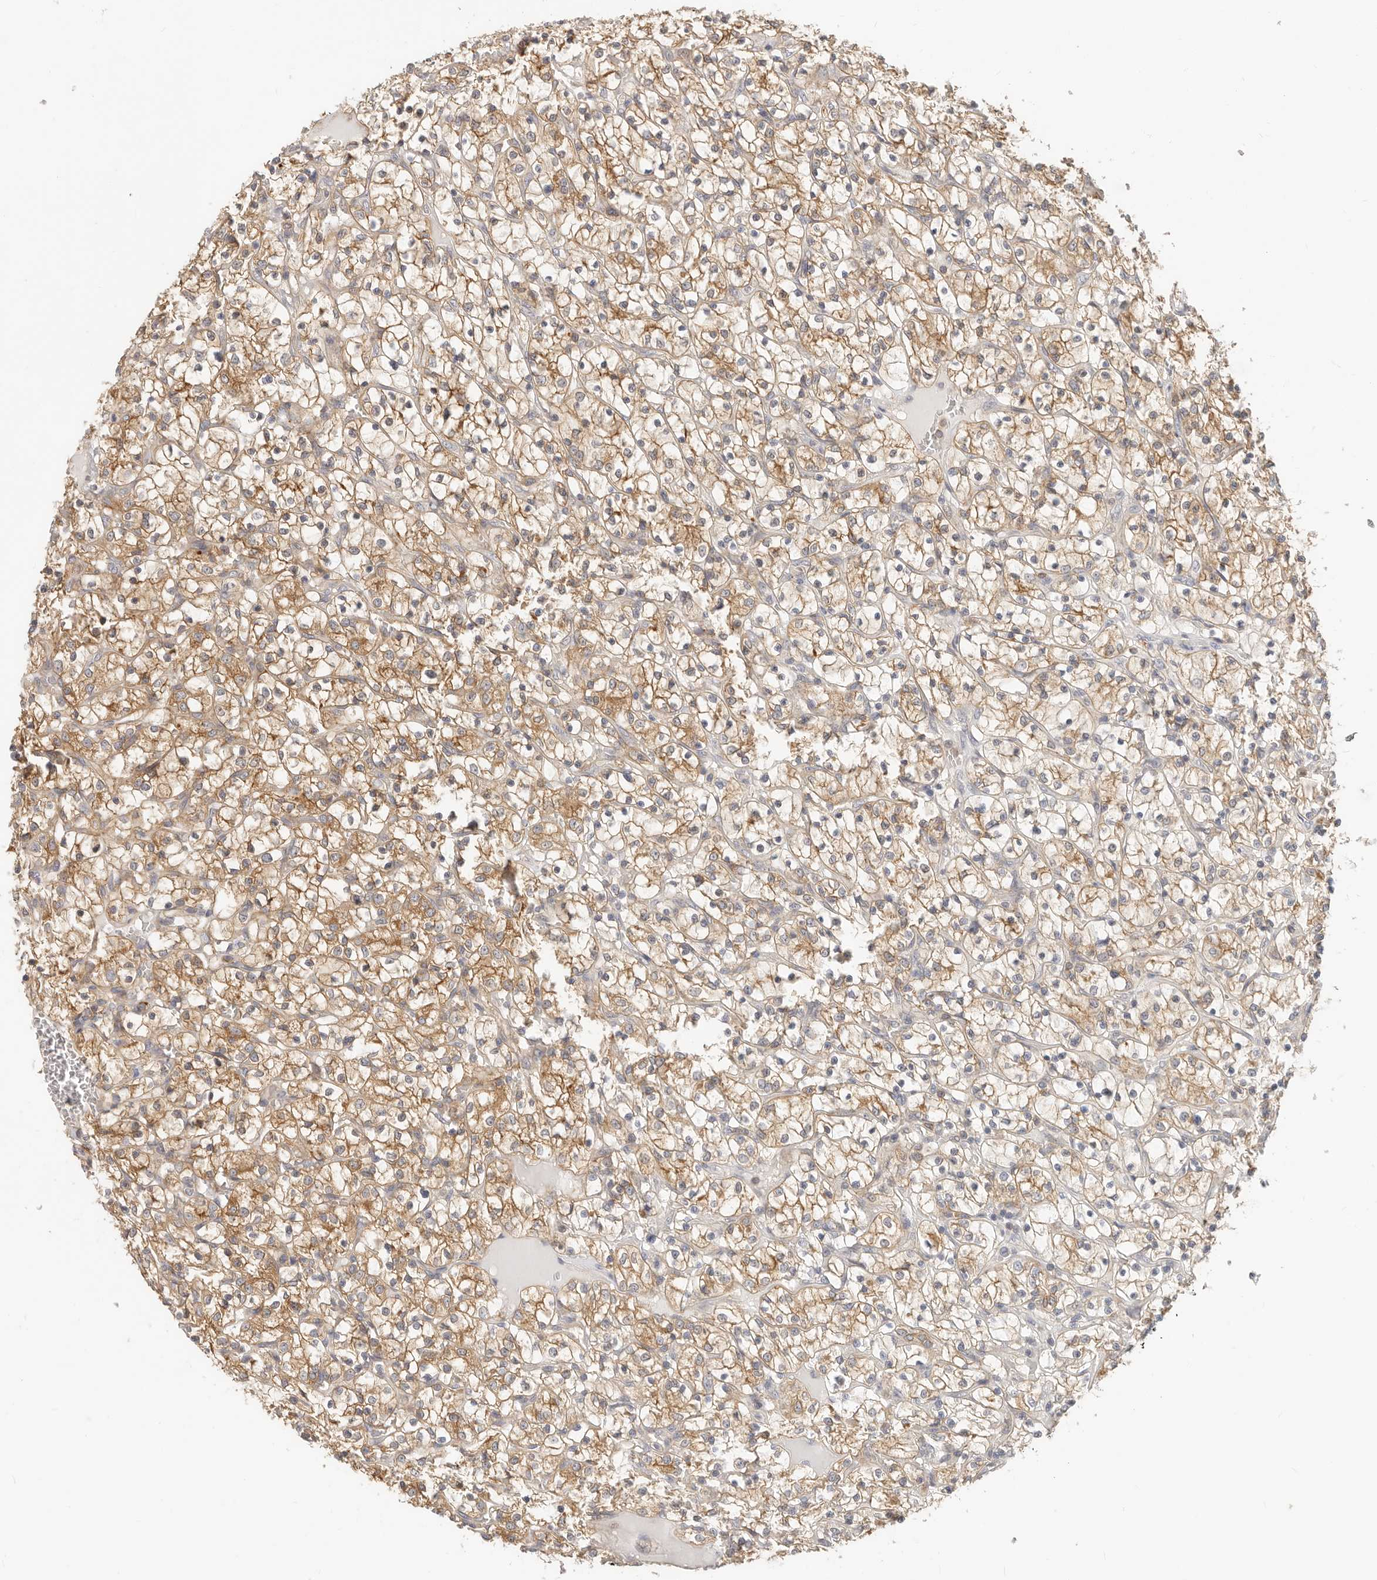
{"staining": {"intensity": "moderate", "quantity": ">75%", "location": "cytoplasmic/membranous"}, "tissue": "renal cancer", "cell_type": "Tumor cells", "image_type": "cancer", "snomed": [{"axis": "morphology", "description": "Adenocarcinoma, NOS"}, {"axis": "topography", "description": "Kidney"}], "caption": "Tumor cells show medium levels of moderate cytoplasmic/membranous positivity in about >75% of cells in renal cancer (adenocarcinoma). (brown staining indicates protein expression, while blue staining denotes nuclei).", "gene": "DTNBP1", "patient": {"sex": "female", "age": 69}}